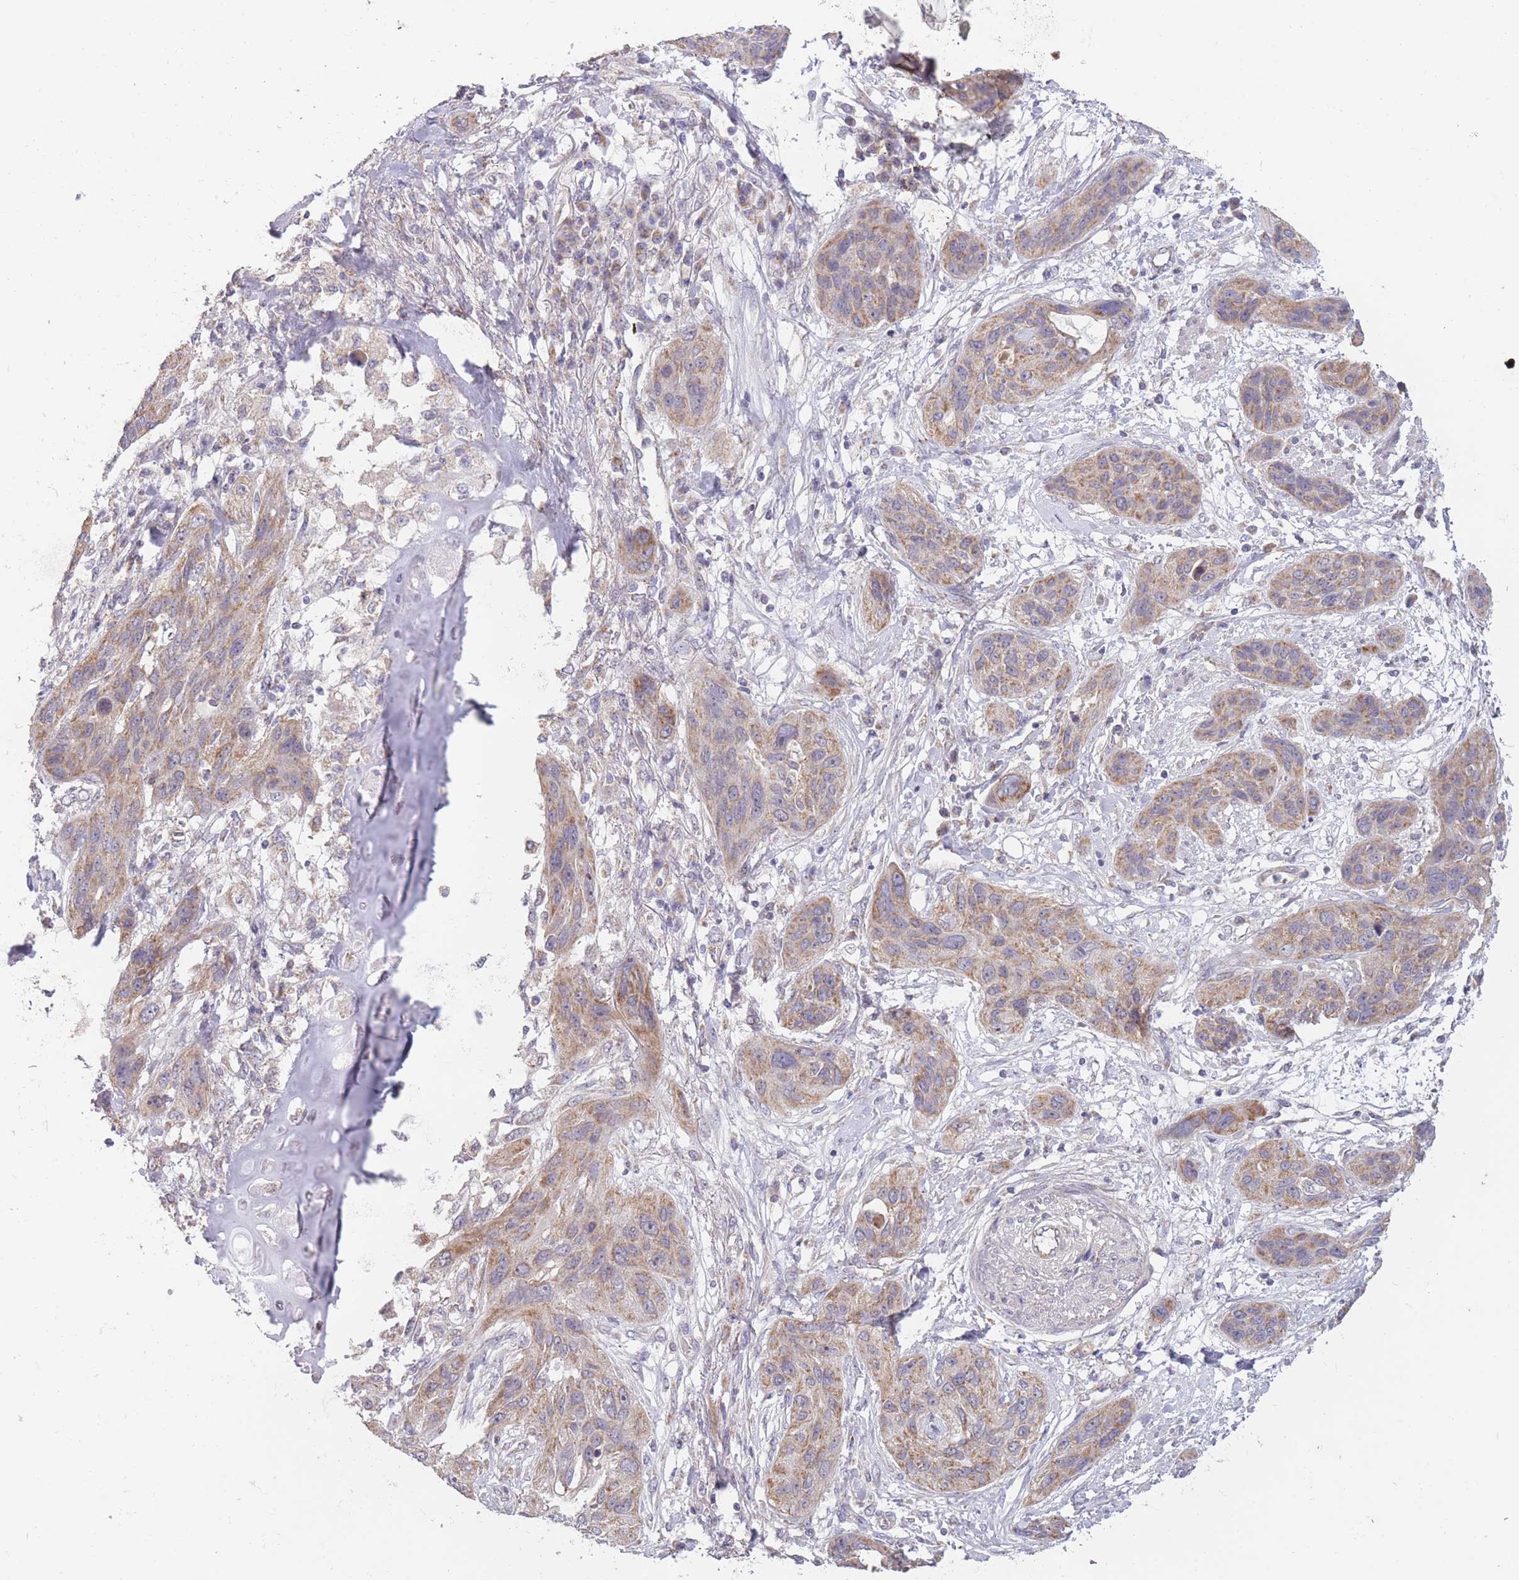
{"staining": {"intensity": "moderate", "quantity": ">75%", "location": "cytoplasmic/membranous"}, "tissue": "lung cancer", "cell_type": "Tumor cells", "image_type": "cancer", "snomed": [{"axis": "morphology", "description": "Squamous cell carcinoma, NOS"}, {"axis": "topography", "description": "Lung"}], "caption": "Lung squamous cell carcinoma stained for a protein reveals moderate cytoplasmic/membranous positivity in tumor cells.", "gene": "MRPS18C", "patient": {"sex": "female", "age": 70}}